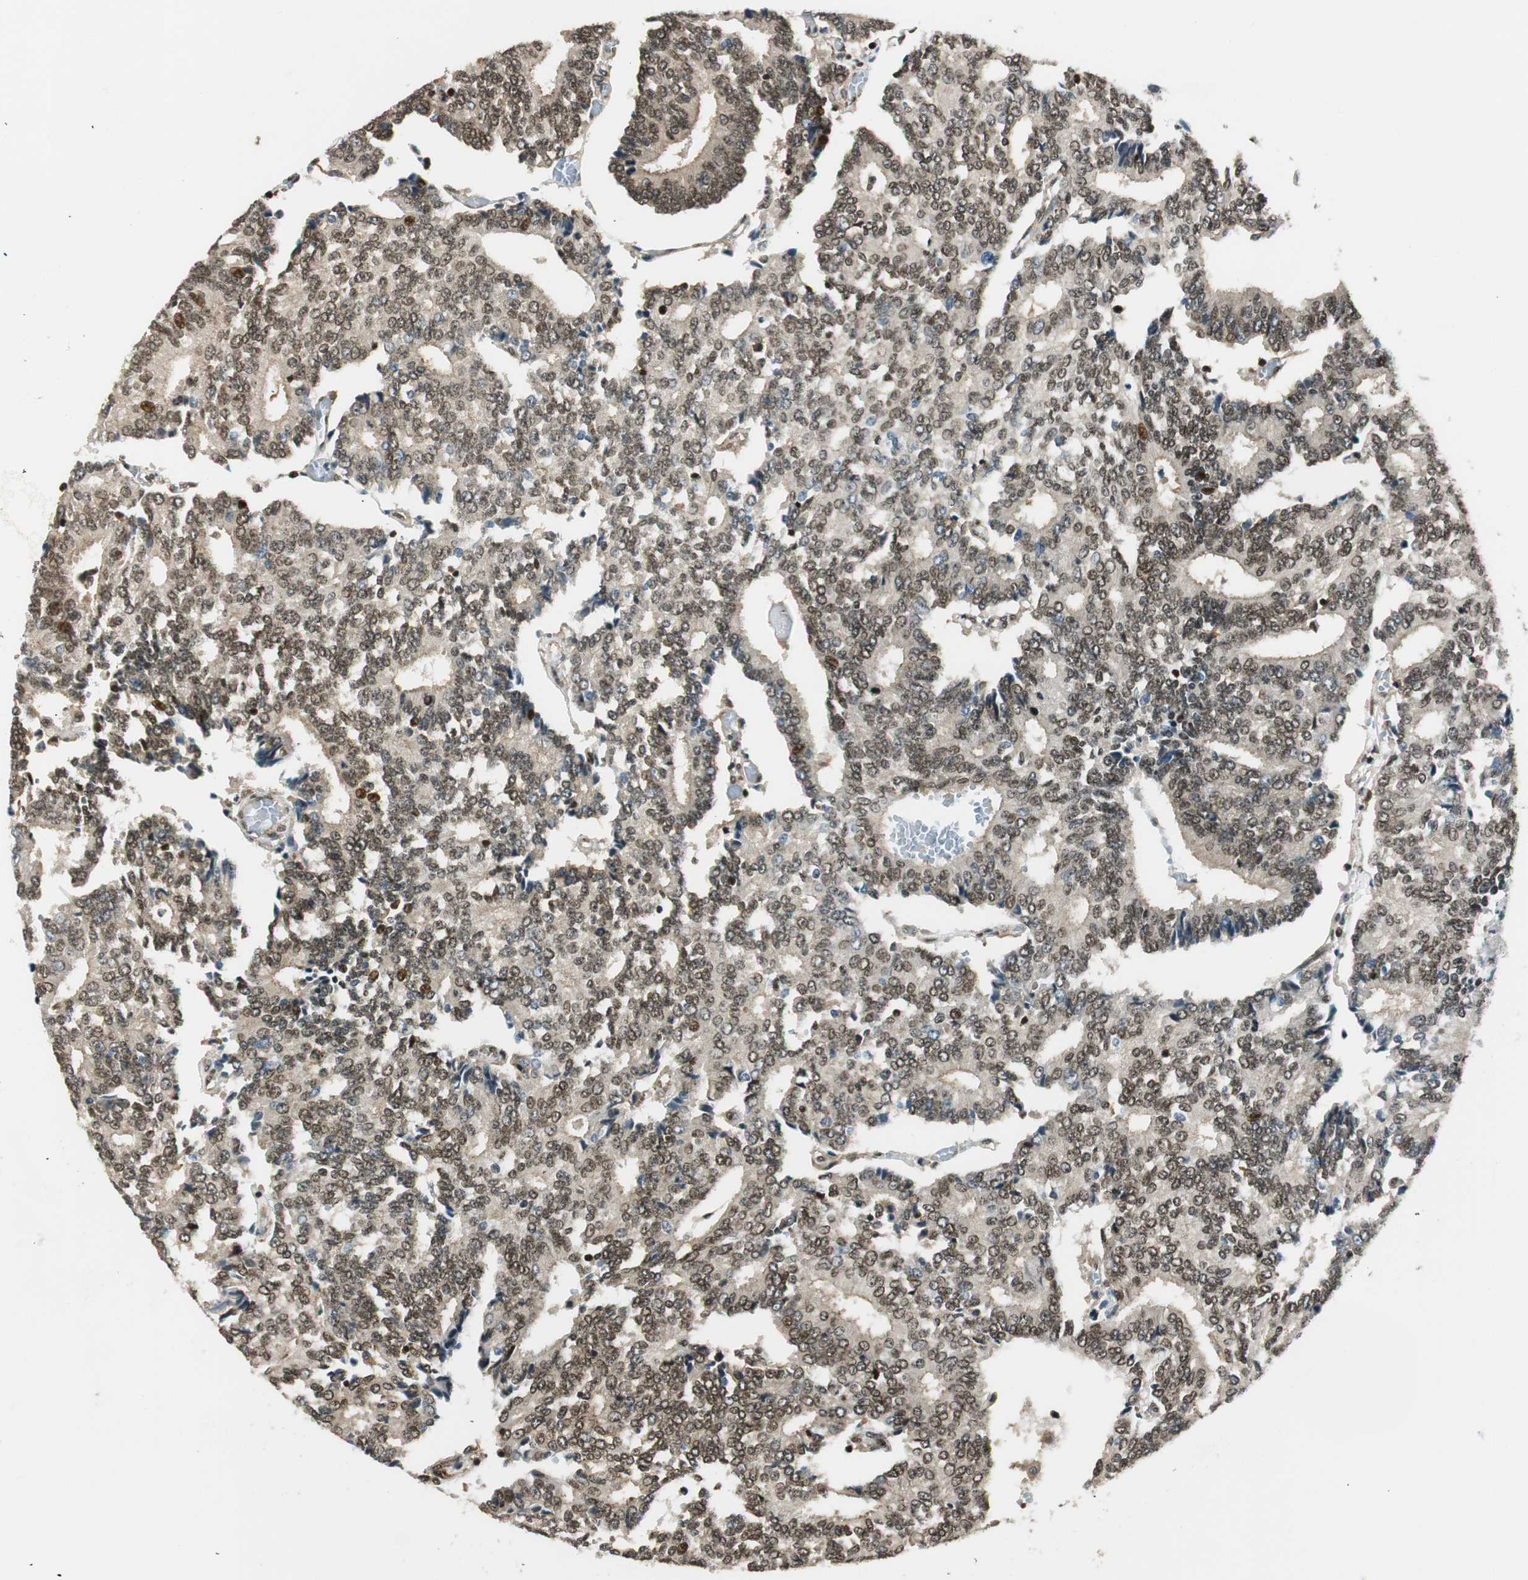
{"staining": {"intensity": "moderate", "quantity": ">75%", "location": "nuclear"}, "tissue": "prostate cancer", "cell_type": "Tumor cells", "image_type": "cancer", "snomed": [{"axis": "morphology", "description": "Adenocarcinoma, High grade"}, {"axis": "topography", "description": "Prostate"}], "caption": "An immunohistochemistry photomicrograph of tumor tissue is shown. Protein staining in brown highlights moderate nuclear positivity in high-grade adenocarcinoma (prostate) within tumor cells. Nuclei are stained in blue.", "gene": "RING1", "patient": {"sex": "male", "age": 55}}